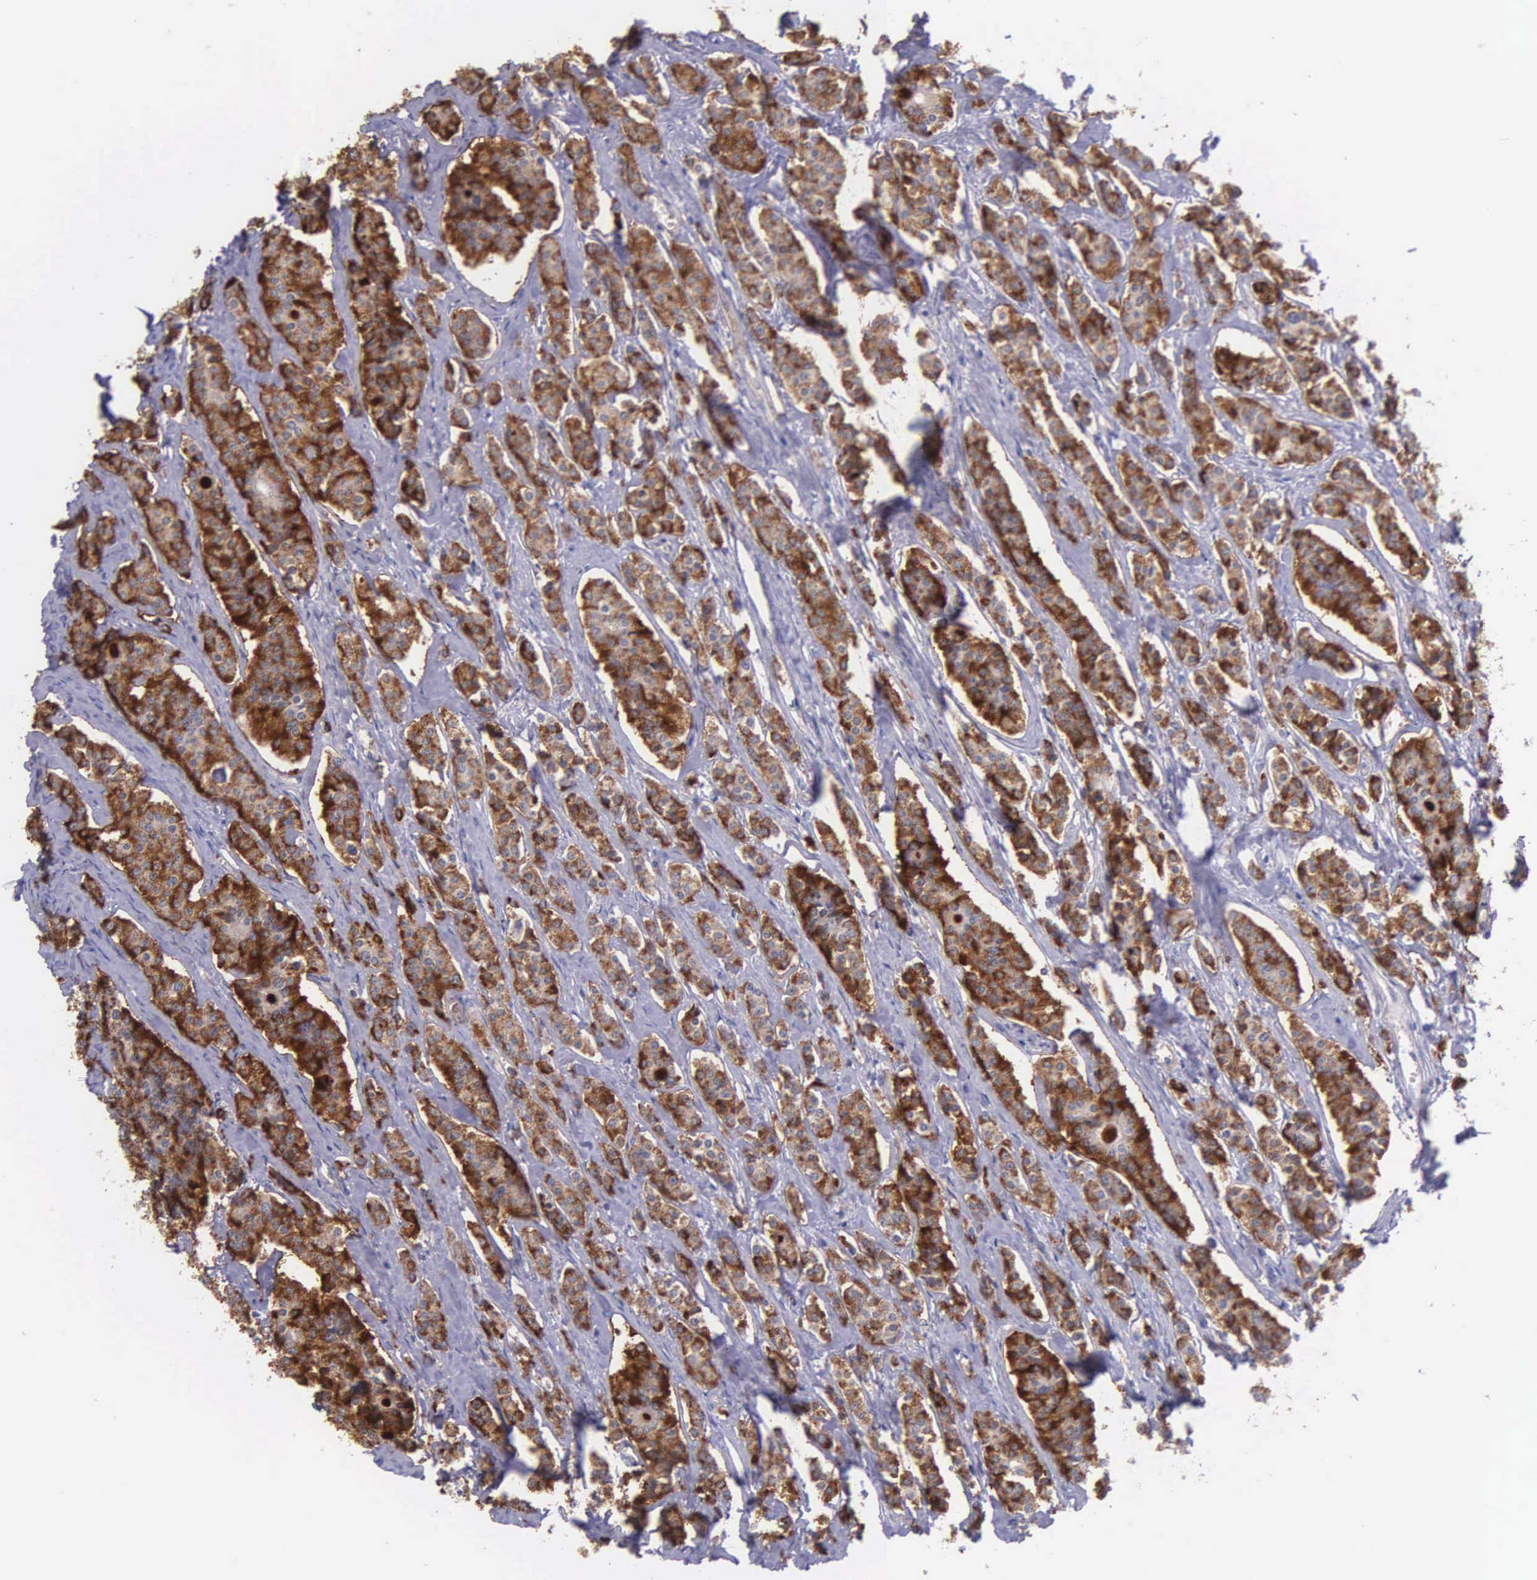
{"staining": {"intensity": "strong", "quantity": ">75%", "location": "cytoplasmic/membranous"}, "tissue": "carcinoid", "cell_type": "Tumor cells", "image_type": "cancer", "snomed": [{"axis": "morphology", "description": "Carcinoid, malignant, NOS"}, {"axis": "topography", "description": "Small intestine"}], "caption": "The micrograph exhibits immunohistochemical staining of carcinoid. There is strong cytoplasmic/membranous expression is present in about >75% of tumor cells. The protein is stained brown, and the nuclei are stained in blue (DAB IHC with brightfield microscopy, high magnification).", "gene": "ZC3H12B", "patient": {"sex": "male", "age": 63}}